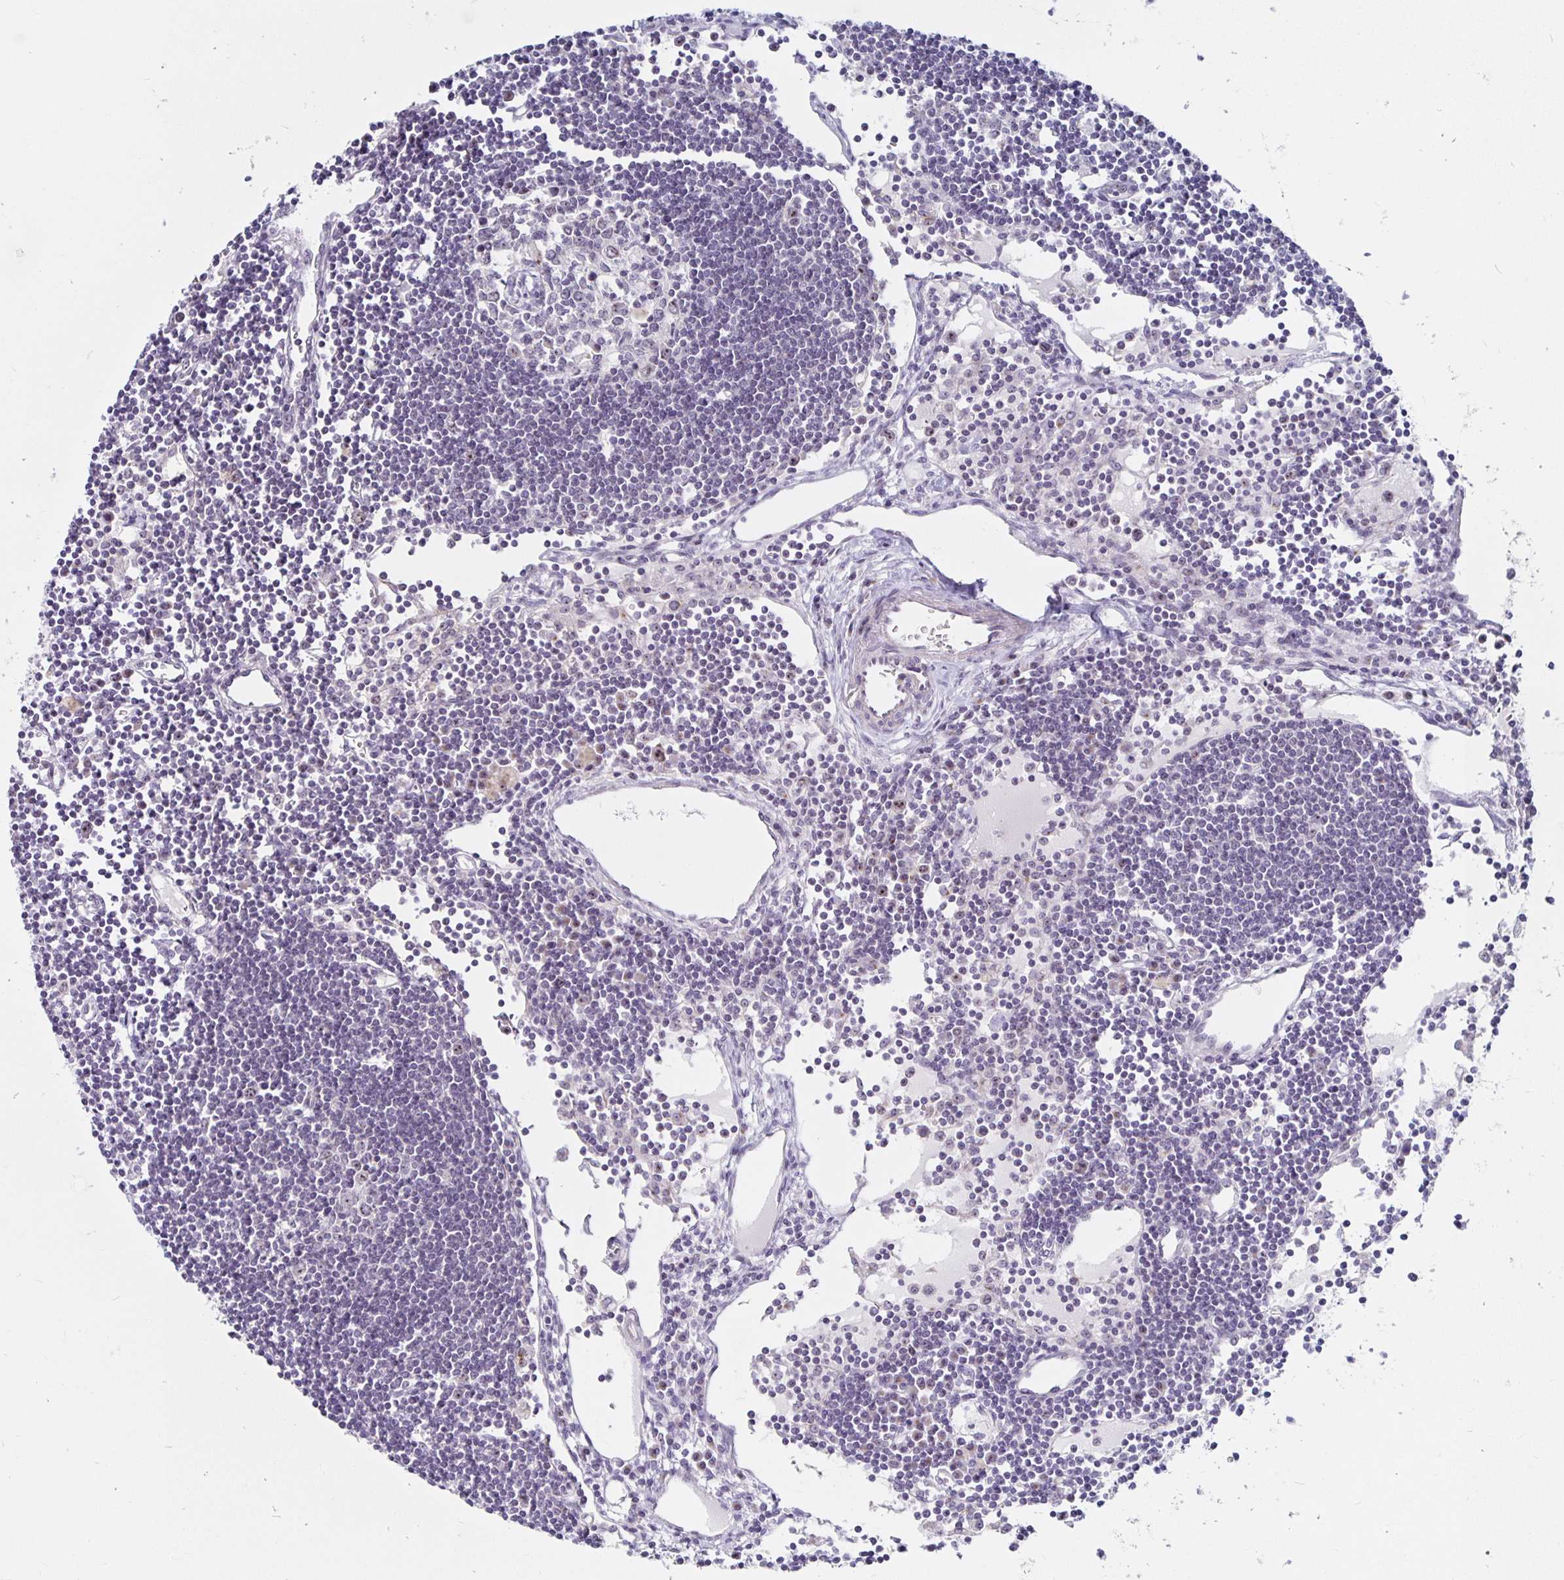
{"staining": {"intensity": "weak", "quantity": "25%-75%", "location": "nuclear"}, "tissue": "lymph node", "cell_type": "Germinal center cells", "image_type": "normal", "snomed": [{"axis": "morphology", "description": "Normal tissue, NOS"}, {"axis": "topography", "description": "Lymph node"}], "caption": "A micrograph of lymph node stained for a protein exhibits weak nuclear brown staining in germinal center cells. (Stains: DAB in brown, nuclei in blue, Microscopy: brightfield microscopy at high magnification).", "gene": "NUP85", "patient": {"sex": "female", "age": 65}}